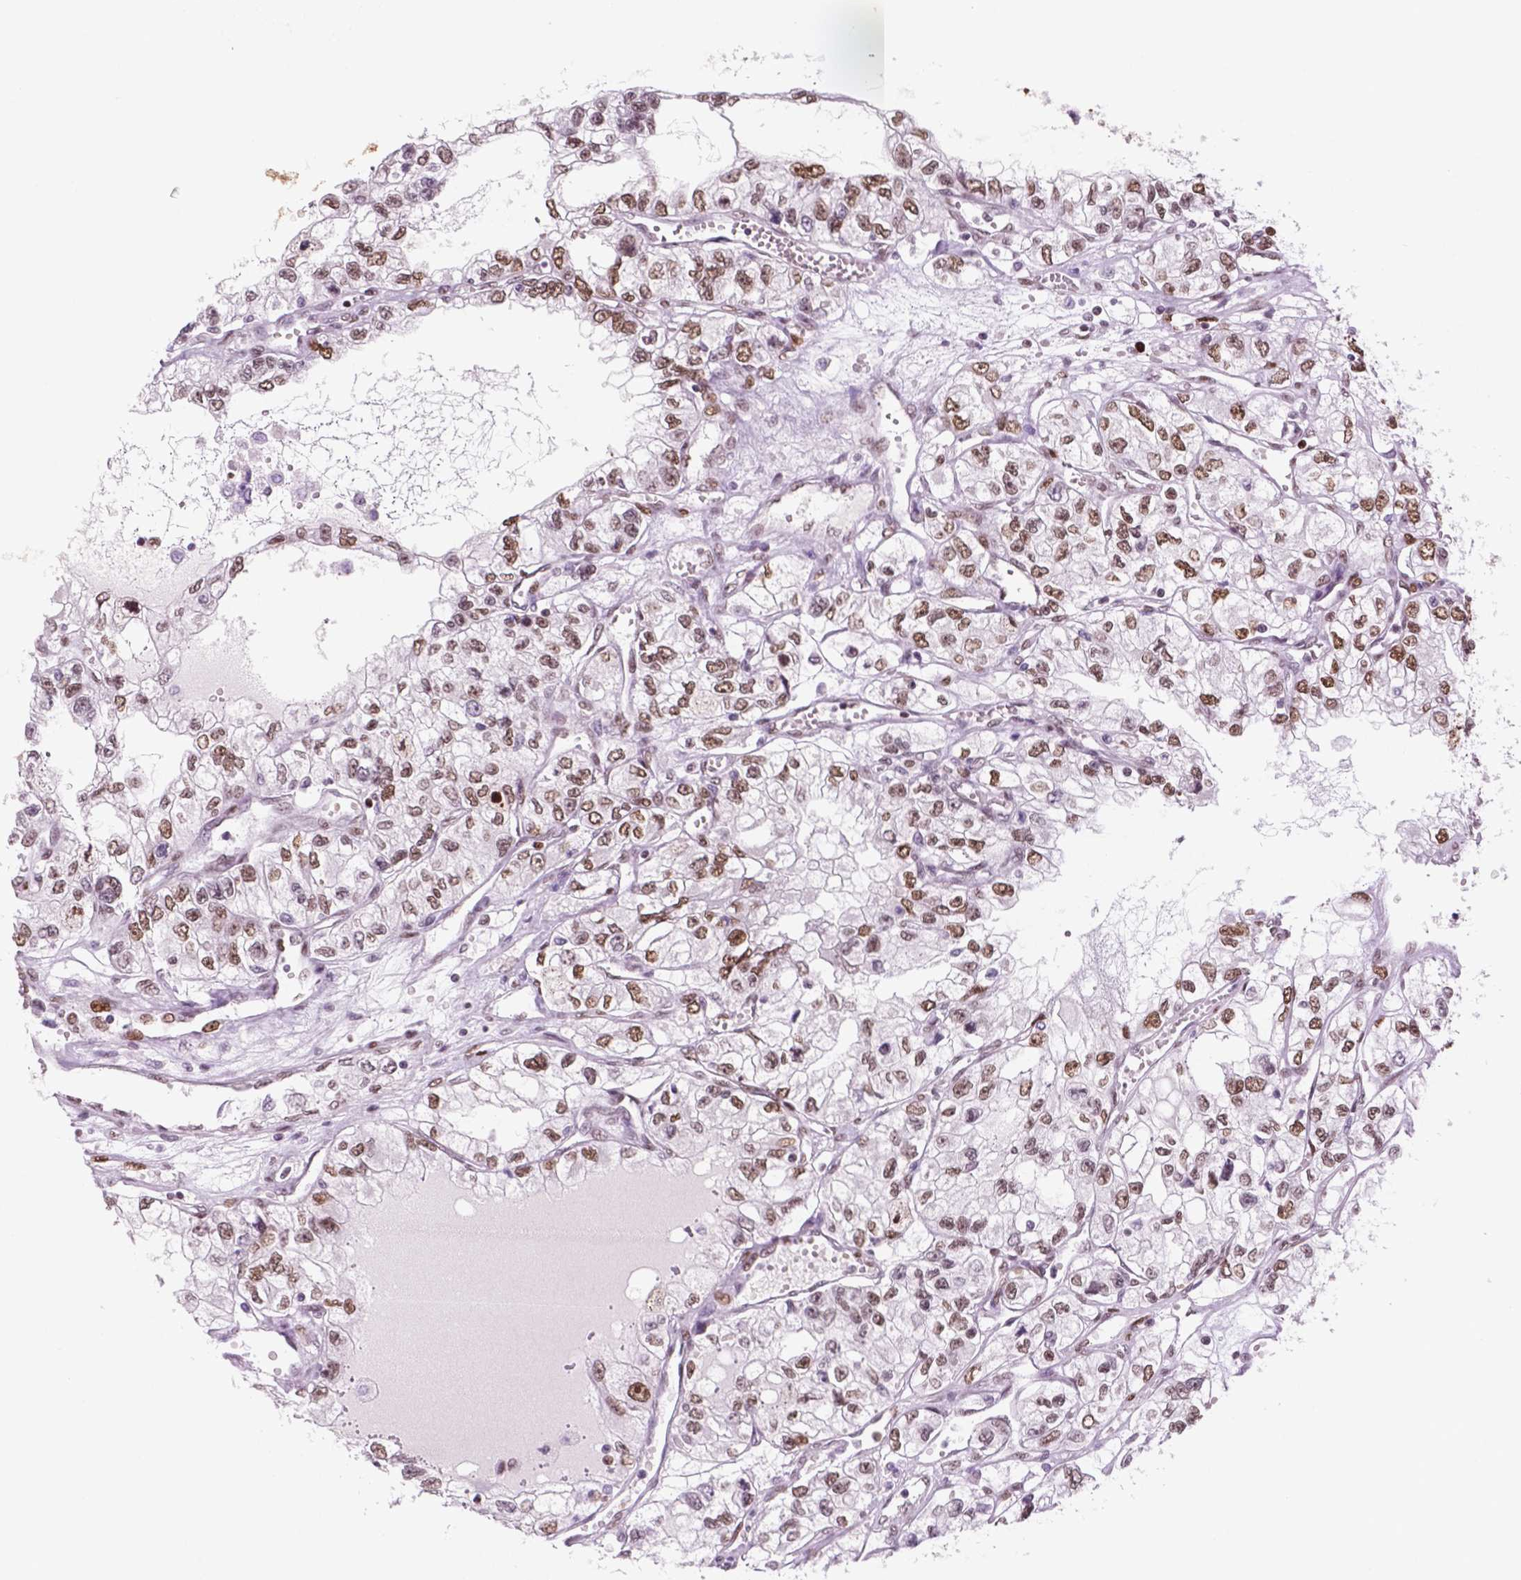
{"staining": {"intensity": "moderate", "quantity": ">75%", "location": "nuclear"}, "tissue": "renal cancer", "cell_type": "Tumor cells", "image_type": "cancer", "snomed": [{"axis": "morphology", "description": "Adenocarcinoma, NOS"}, {"axis": "topography", "description": "Kidney"}], "caption": "Human renal cancer stained with a protein marker displays moderate staining in tumor cells.", "gene": "MSH6", "patient": {"sex": "female", "age": 59}}